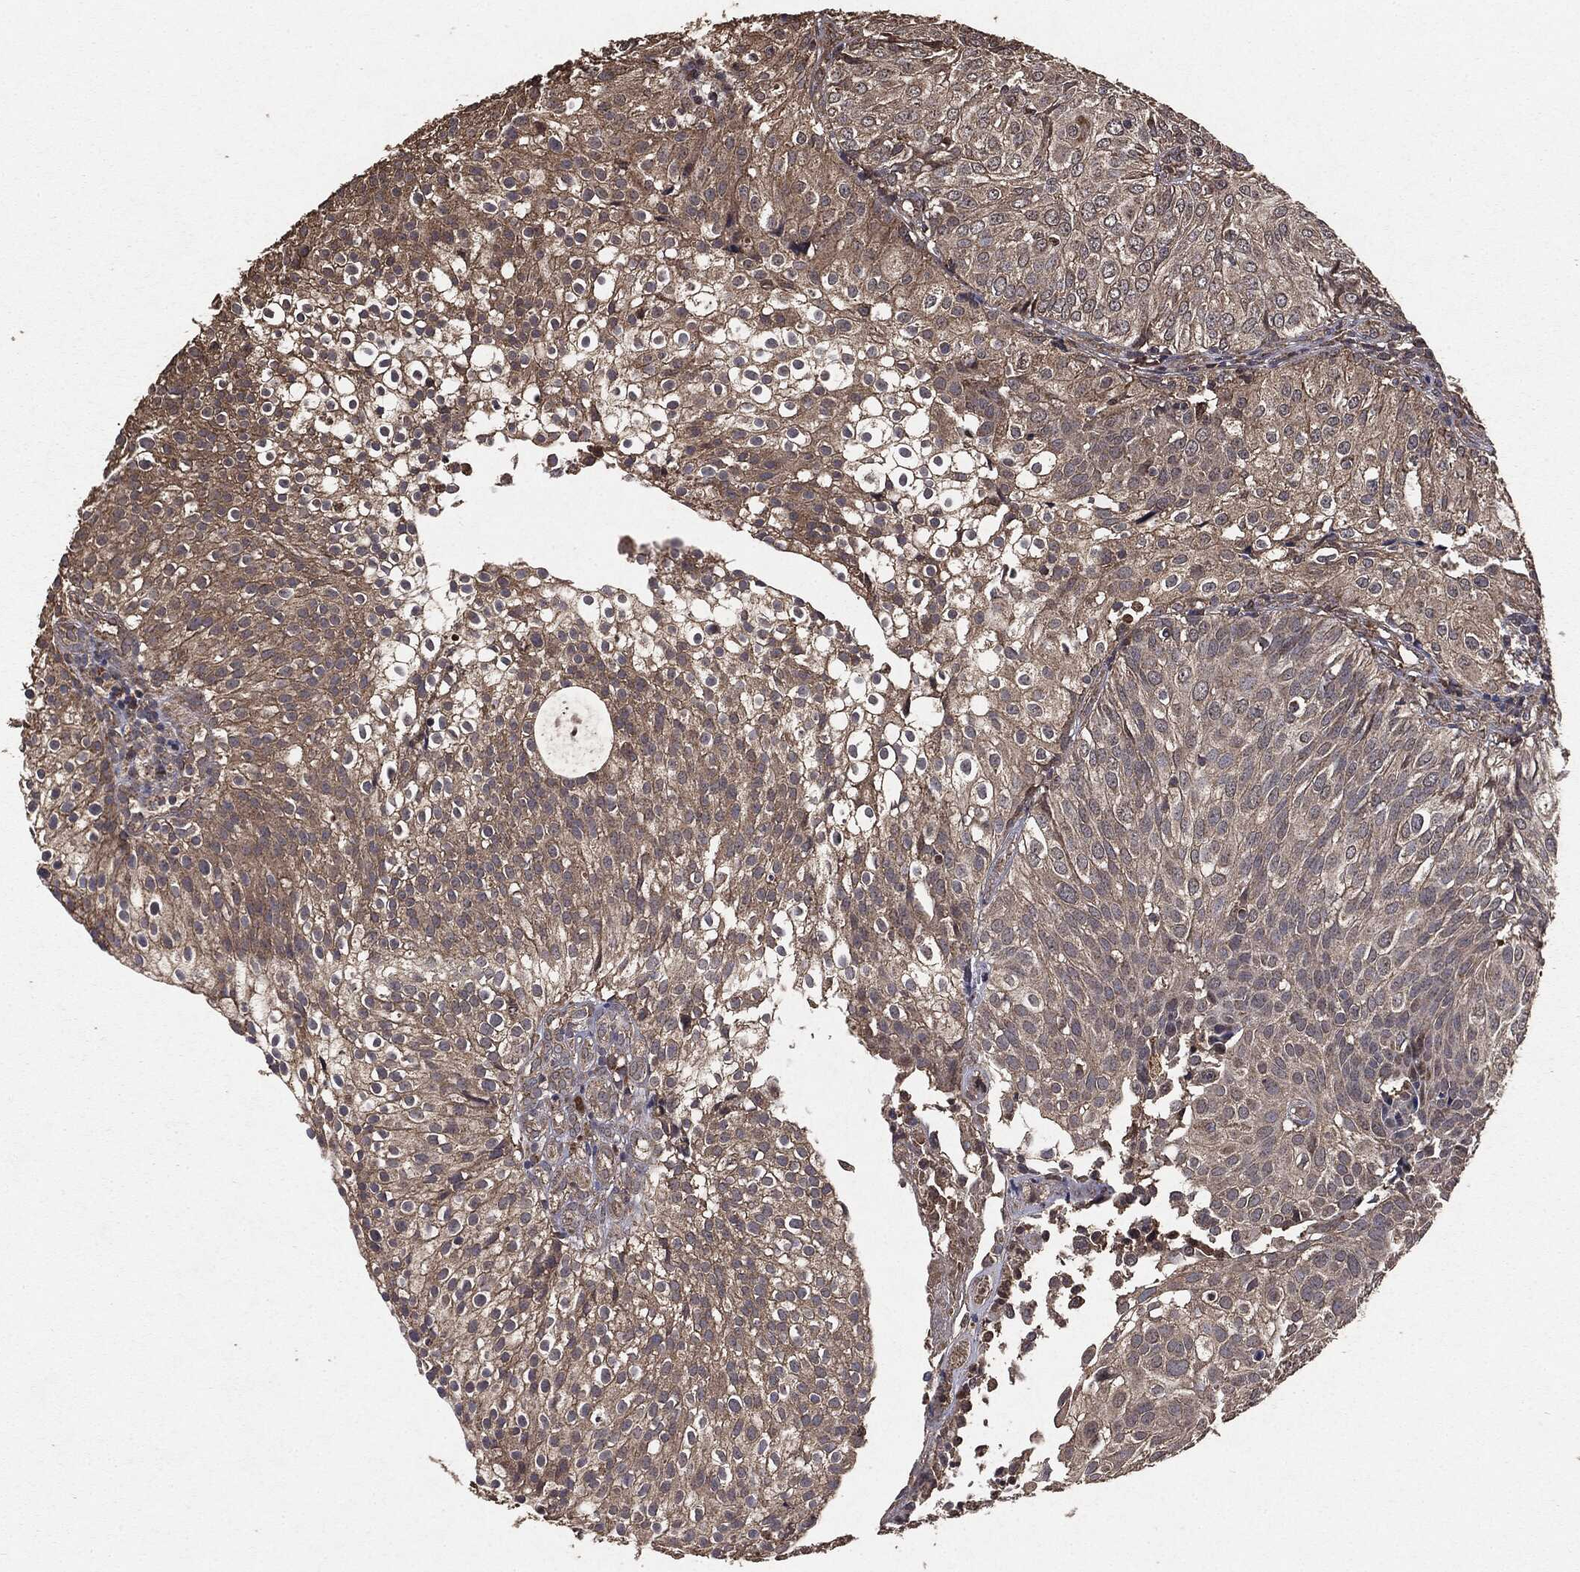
{"staining": {"intensity": "weak", "quantity": ">75%", "location": "cytoplasmic/membranous"}, "tissue": "urothelial cancer", "cell_type": "Tumor cells", "image_type": "cancer", "snomed": [{"axis": "morphology", "description": "Urothelial carcinoma, High grade"}, {"axis": "topography", "description": "Urinary bladder"}], "caption": "Brown immunohistochemical staining in human urothelial cancer exhibits weak cytoplasmic/membranous expression in about >75% of tumor cells. (Stains: DAB (3,3'-diaminobenzidine) in brown, nuclei in blue, Microscopy: brightfield microscopy at high magnification).", "gene": "MTOR", "patient": {"sex": "female", "age": 79}}